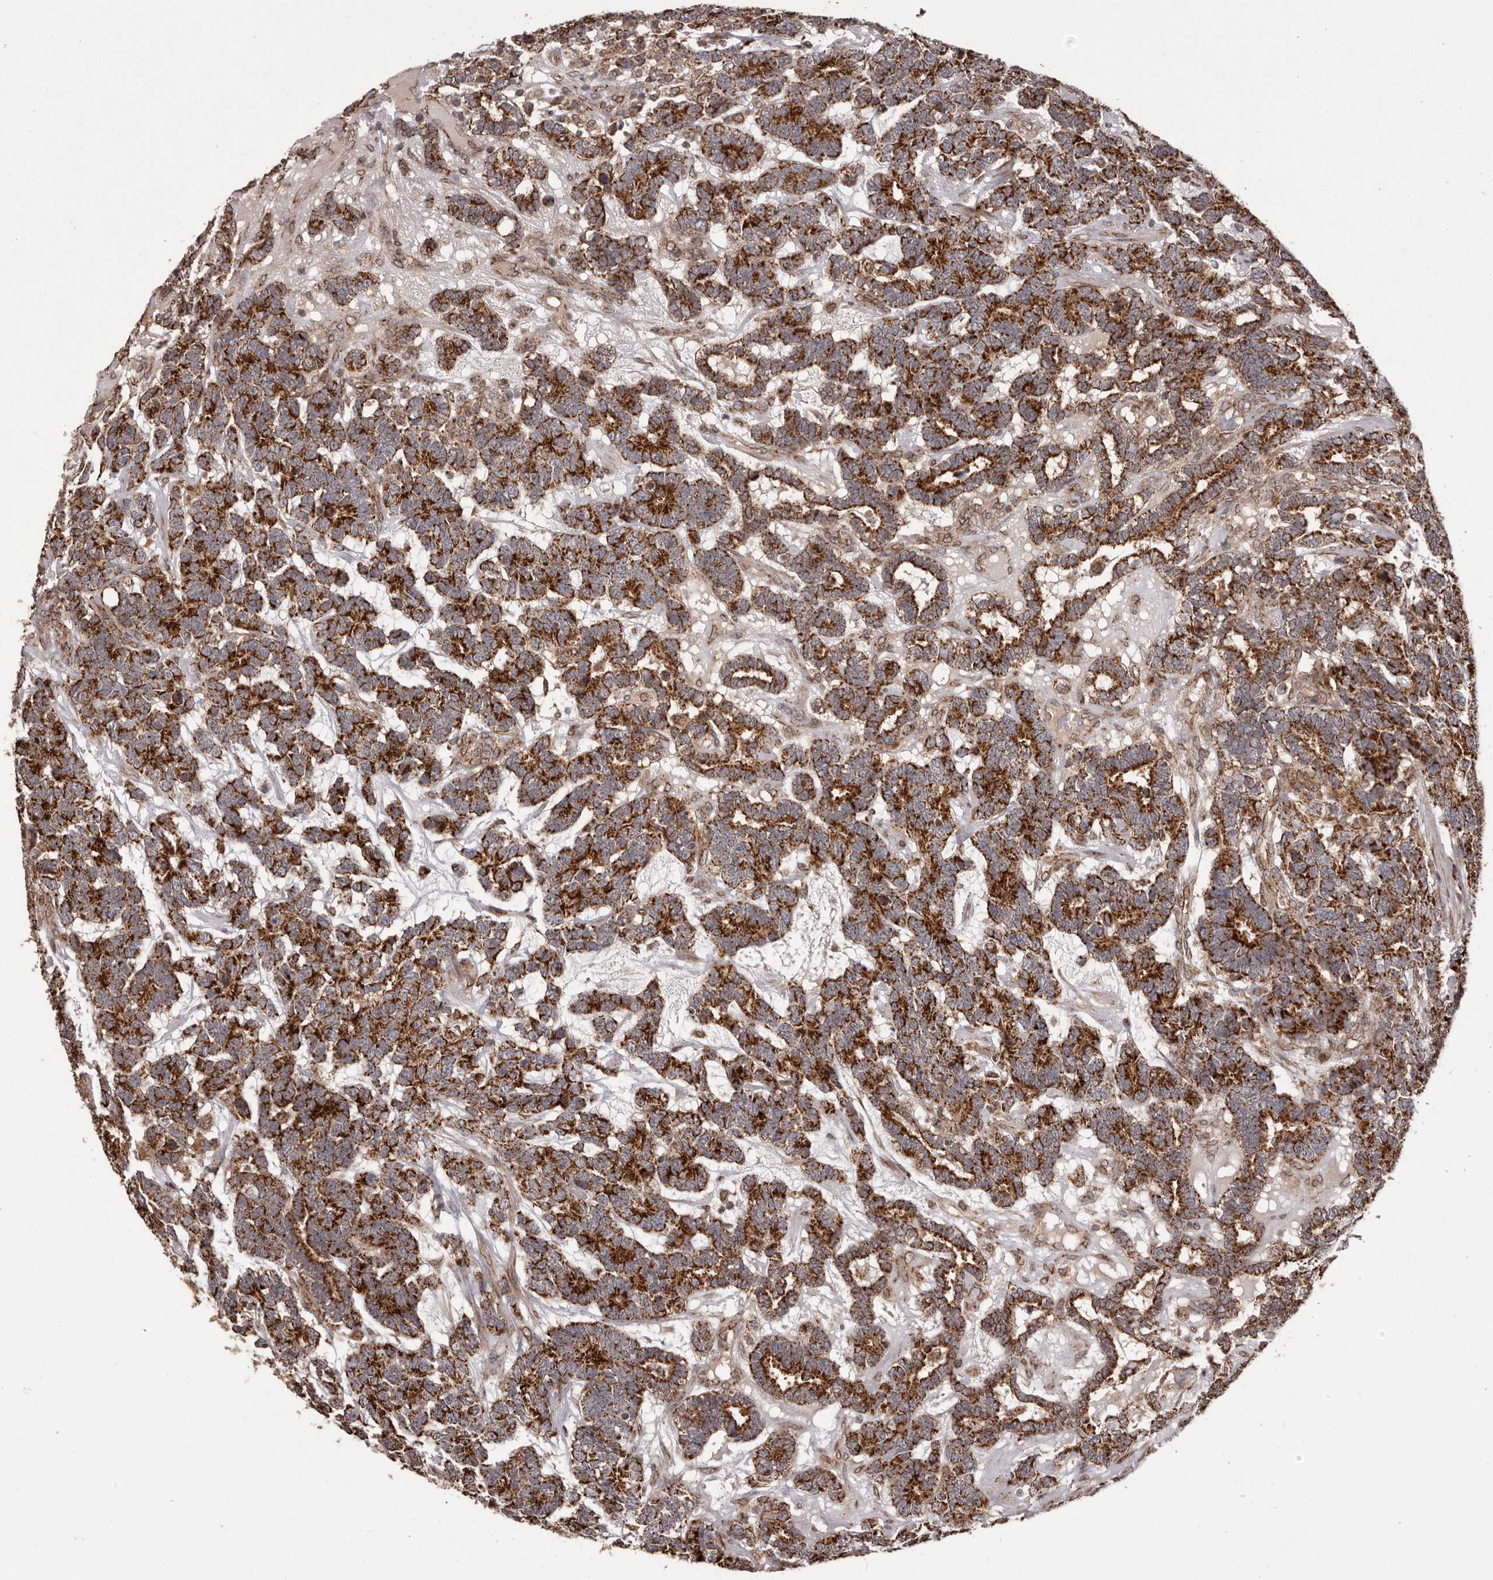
{"staining": {"intensity": "strong", "quantity": ">75%", "location": "cytoplasmic/membranous"}, "tissue": "testis cancer", "cell_type": "Tumor cells", "image_type": "cancer", "snomed": [{"axis": "morphology", "description": "Carcinoma, Embryonal, NOS"}, {"axis": "topography", "description": "Testis"}], "caption": "Strong cytoplasmic/membranous protein positivity is appreciated in approximately >75% of tumor cells in testis embryonal carcinoma.", "gene": "CHRM2", "patient": {"sex": "male", "age": 26}}